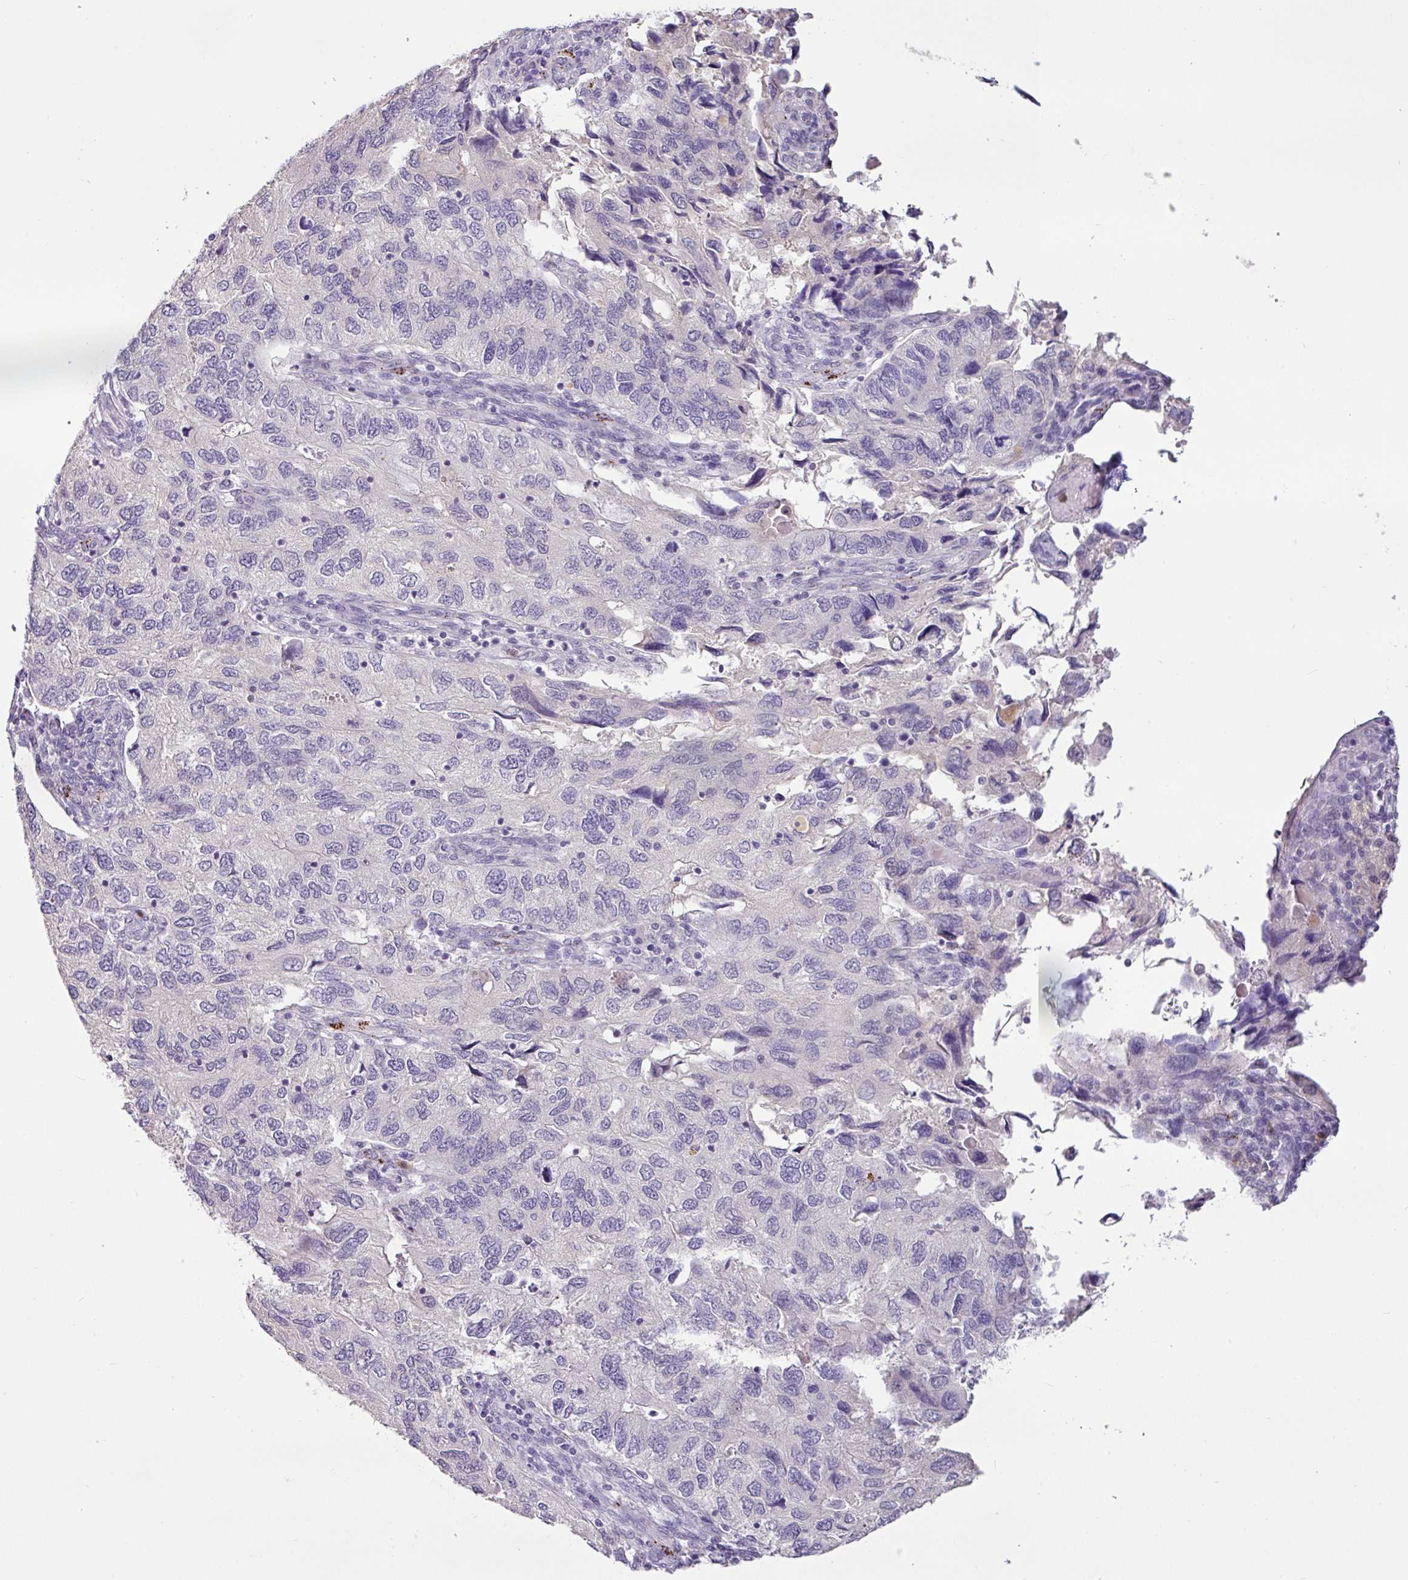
{"staining": {"intensity": "negative", "quantity": "none", "location": "none"}, "tissue": "endometrial cancer", "cell_type": "Tumor cells", "image_type": "cancer", "snomed": [{"axis": "morphology", "description": "Carcinoma, NOS"}, {"axis": "topography", "description": "Uterus"}], "caption": "Endometrial cancer was stained to show a protein in brown. There is no significant expression in tumor cells.", "gene": "HMCN2", "patient": {"sex": "female", "age": 76}}